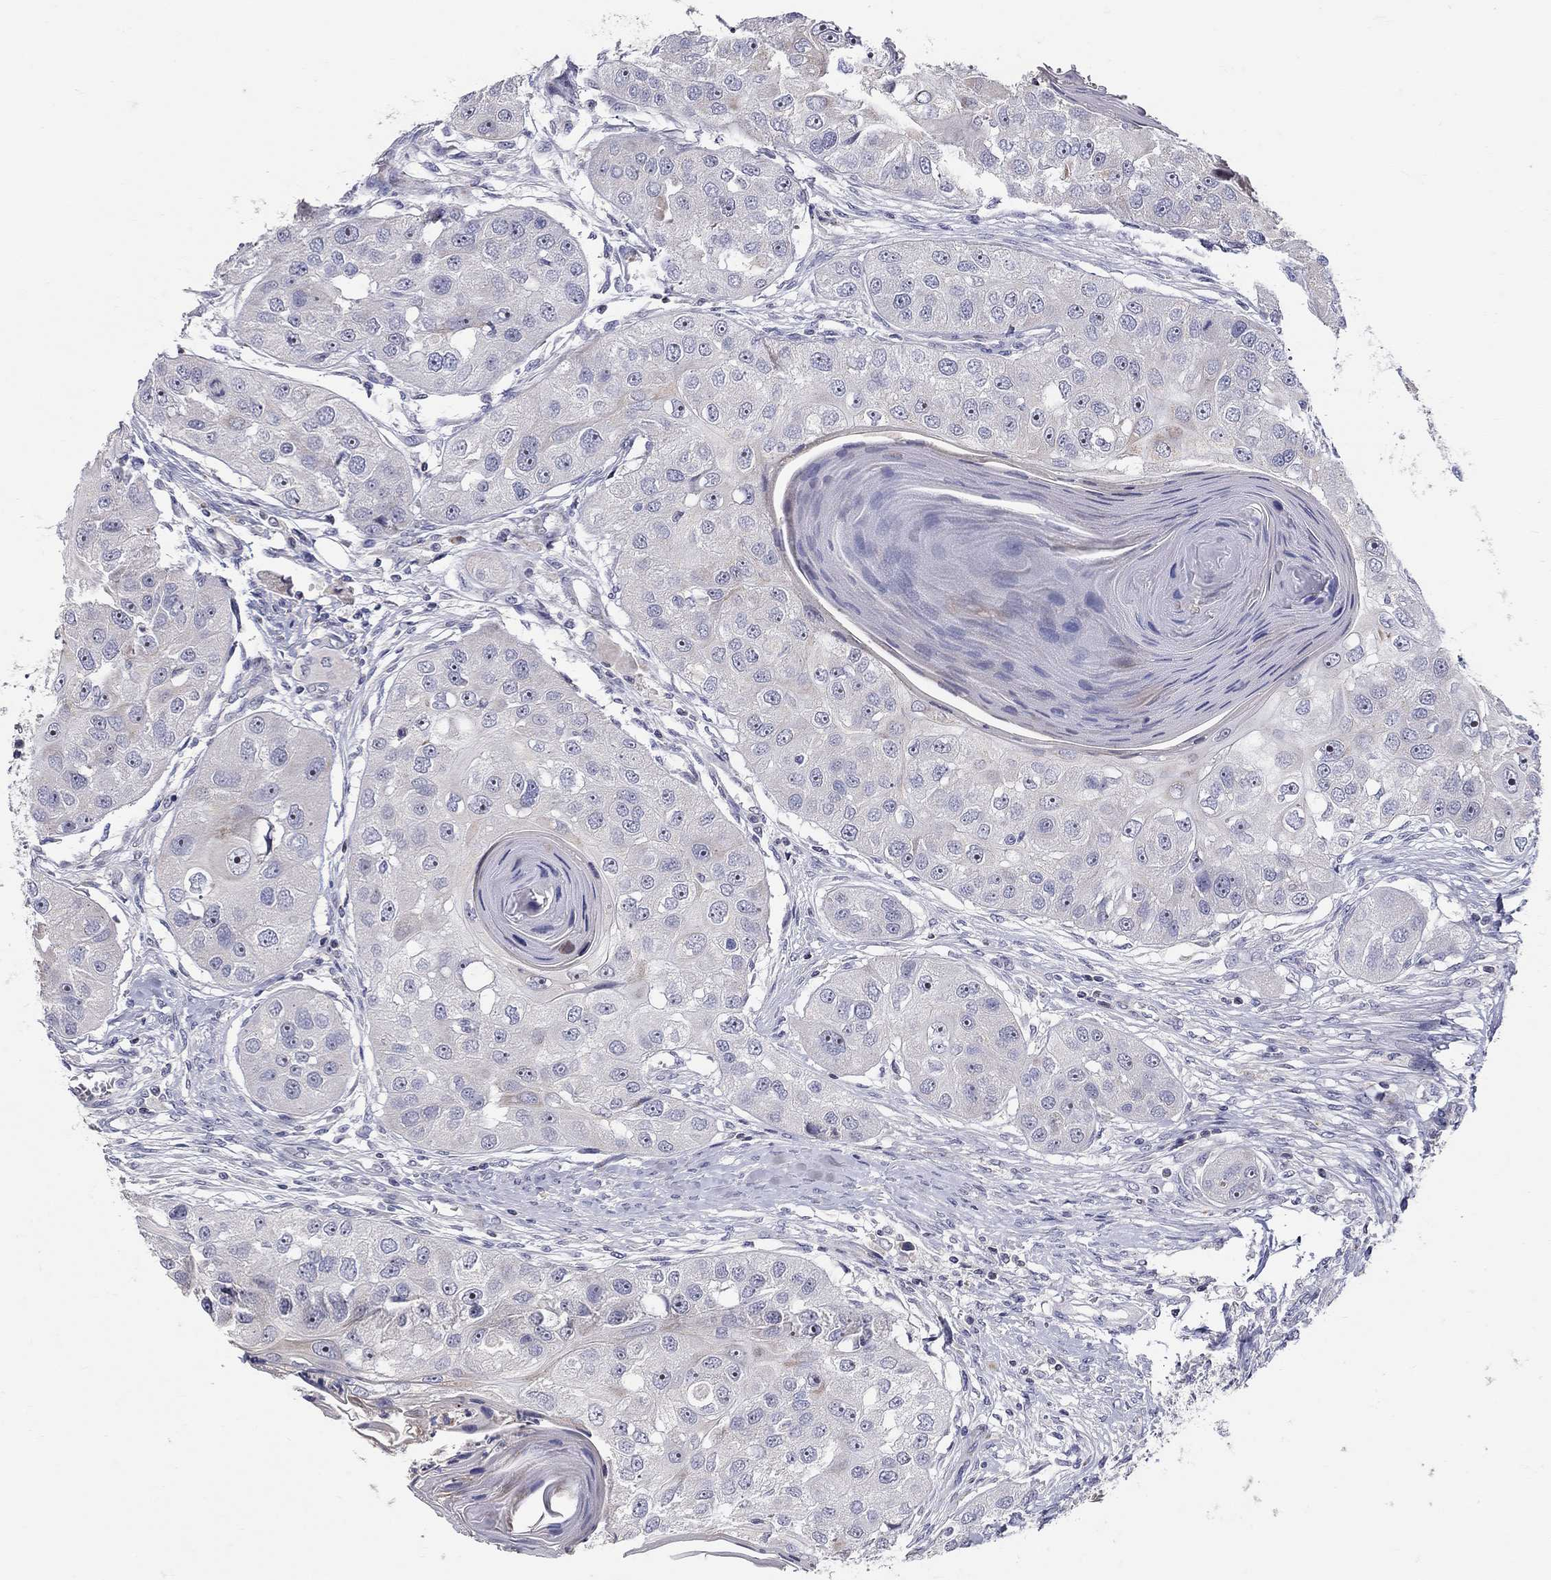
{"staining": {"intensity": "negative", "quantity": "none", "location": "none"}, "tissue": "head and neck cancer", "cell_type": "Tumor cells", "image_type": "cancer", "snomed": [{"axis": "morphology", "description": "Normal tissue, NOS"}, {"axis": "morphology", "description": "Squamous cell carcinoma, NOS"}, {"axis": "topography", "description": "Skeletal muscle"}, {"axis": "topography", "description": "Head-Neck"}], "caption": "DAB immunohistochemical staining of human head and neck cancer shows no significant expression in tumor cells. (DAB (3,3'-diaminobenzidine) immunohistochemistry (IHC), high magnification).", "gene": "HMX2", "patient": {"sex": "male", "age": 51}}